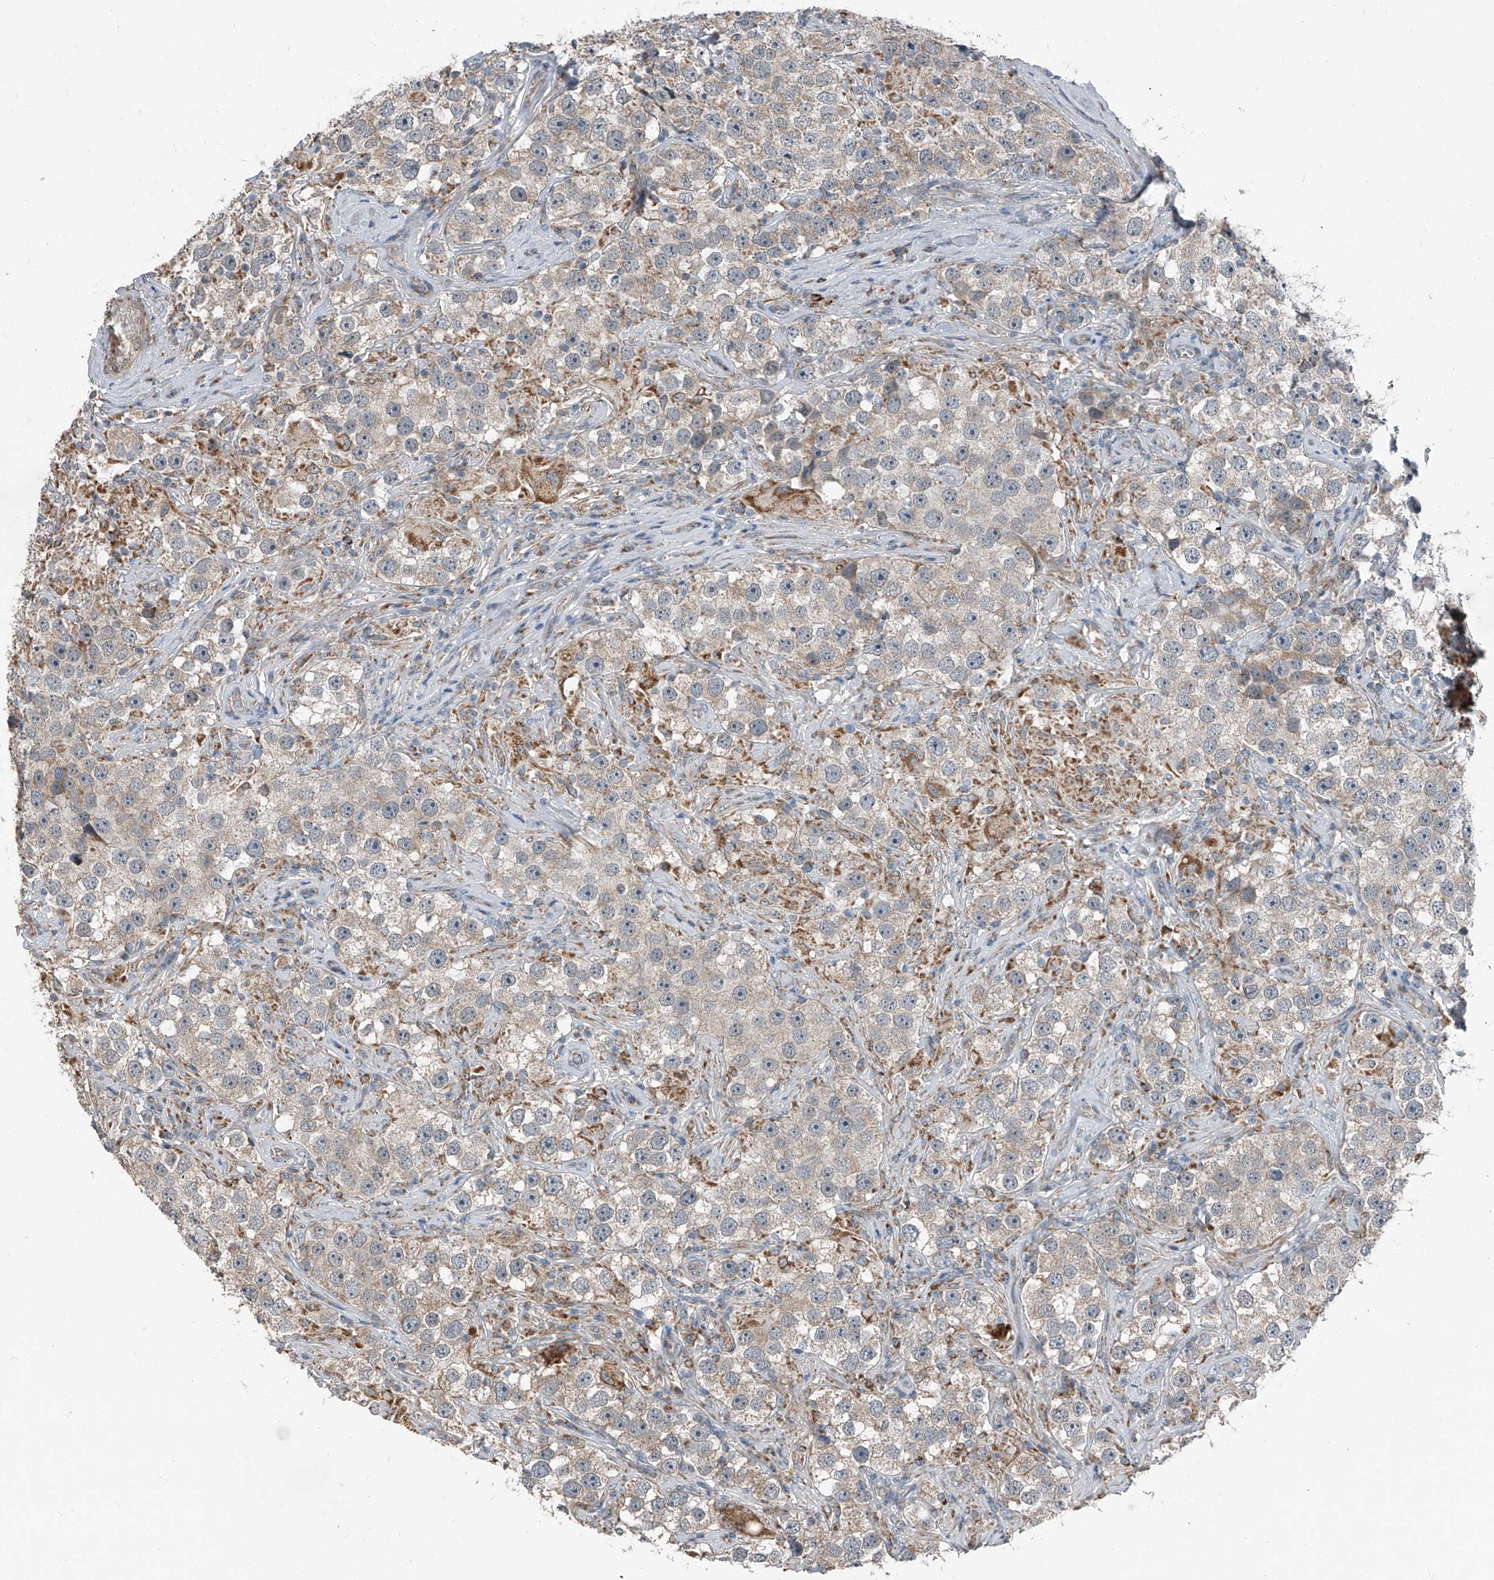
{"staining": {"intensity": "weak", "quantity": "25%-75%", "location": "cytoplasmic/membranous"}, "tissue": "testis cancer", "cell_type": "Tumor cells", "image_type": "cancer", "snomed": [{"axis": "morphology", "description": "Seminoma, NOS"}, {"axis": "topography", "description": "Testis"}], "caption": "An IHC histopathology image of tumor tissue is shown. Protein staining in brown highlights weak cytoplasmic/membranous positivity in testis cancer (seminoma) within tumor cells.", "gene": "CHRNA7", "patient": {"sex": "male", "age": 49}}